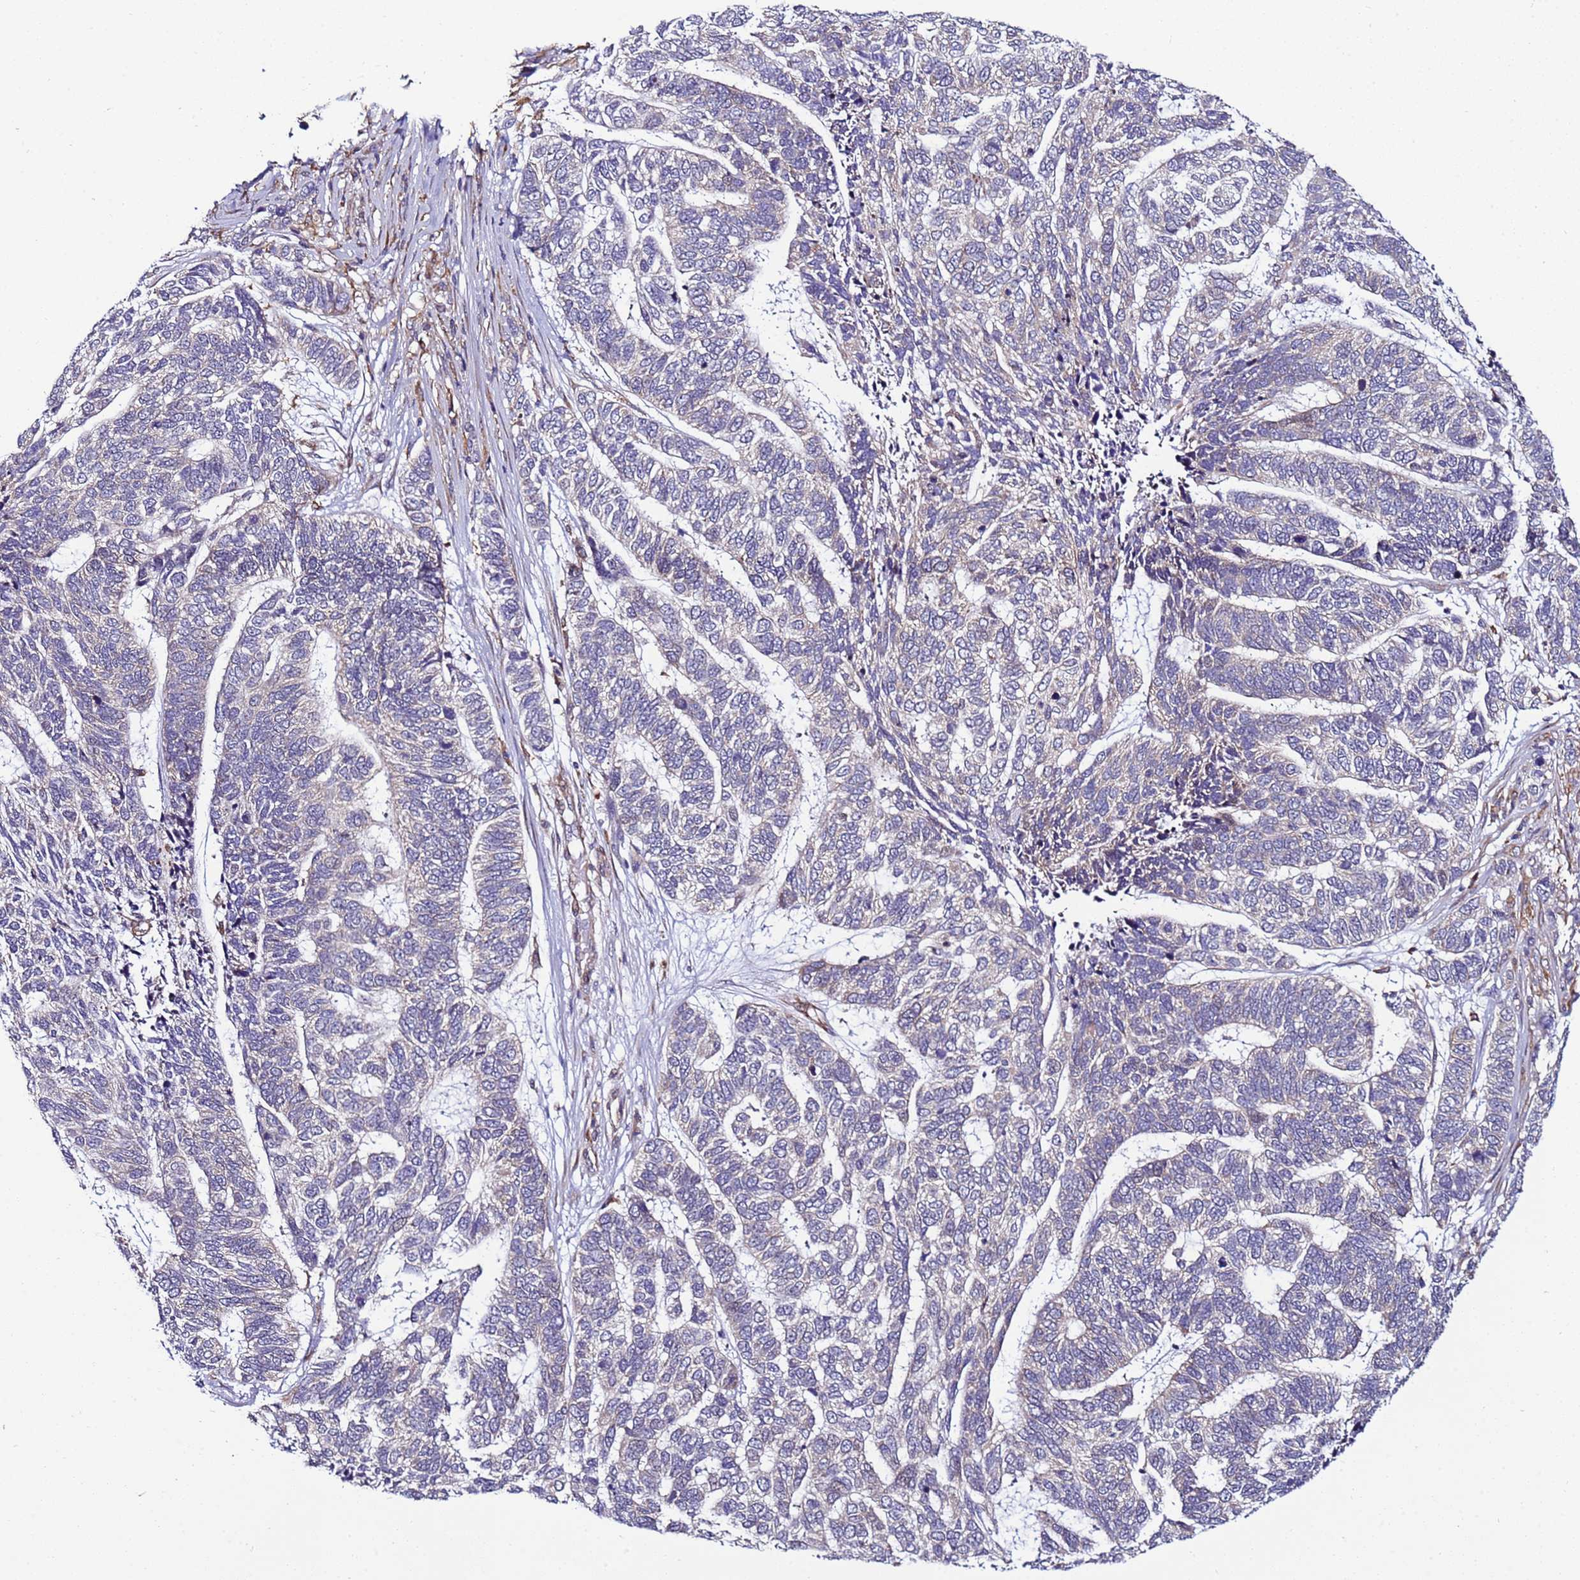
{"staining": {"intensity": "negative", "quantity": "none", "location": "none"}, "tissue": "skin cancer", "cell_type": "Tumor cells", "image_type": "cancer", "snomed": [{"axis": "morphology", "description": "Basal cell carcinoma"}, {"axis": "topography", "description": "Skin"}], "caption": "Immunohistochemistry (IHC) photomicrograph of basal cell carcinoma (skin) stained for a protein (brown), which exhibits no staining in tumor cells. (DAB immunohistochemistry (IHC), high magnification).", "gene": "MCRIP1", "patient": {"sex": "female", "age": 65}}